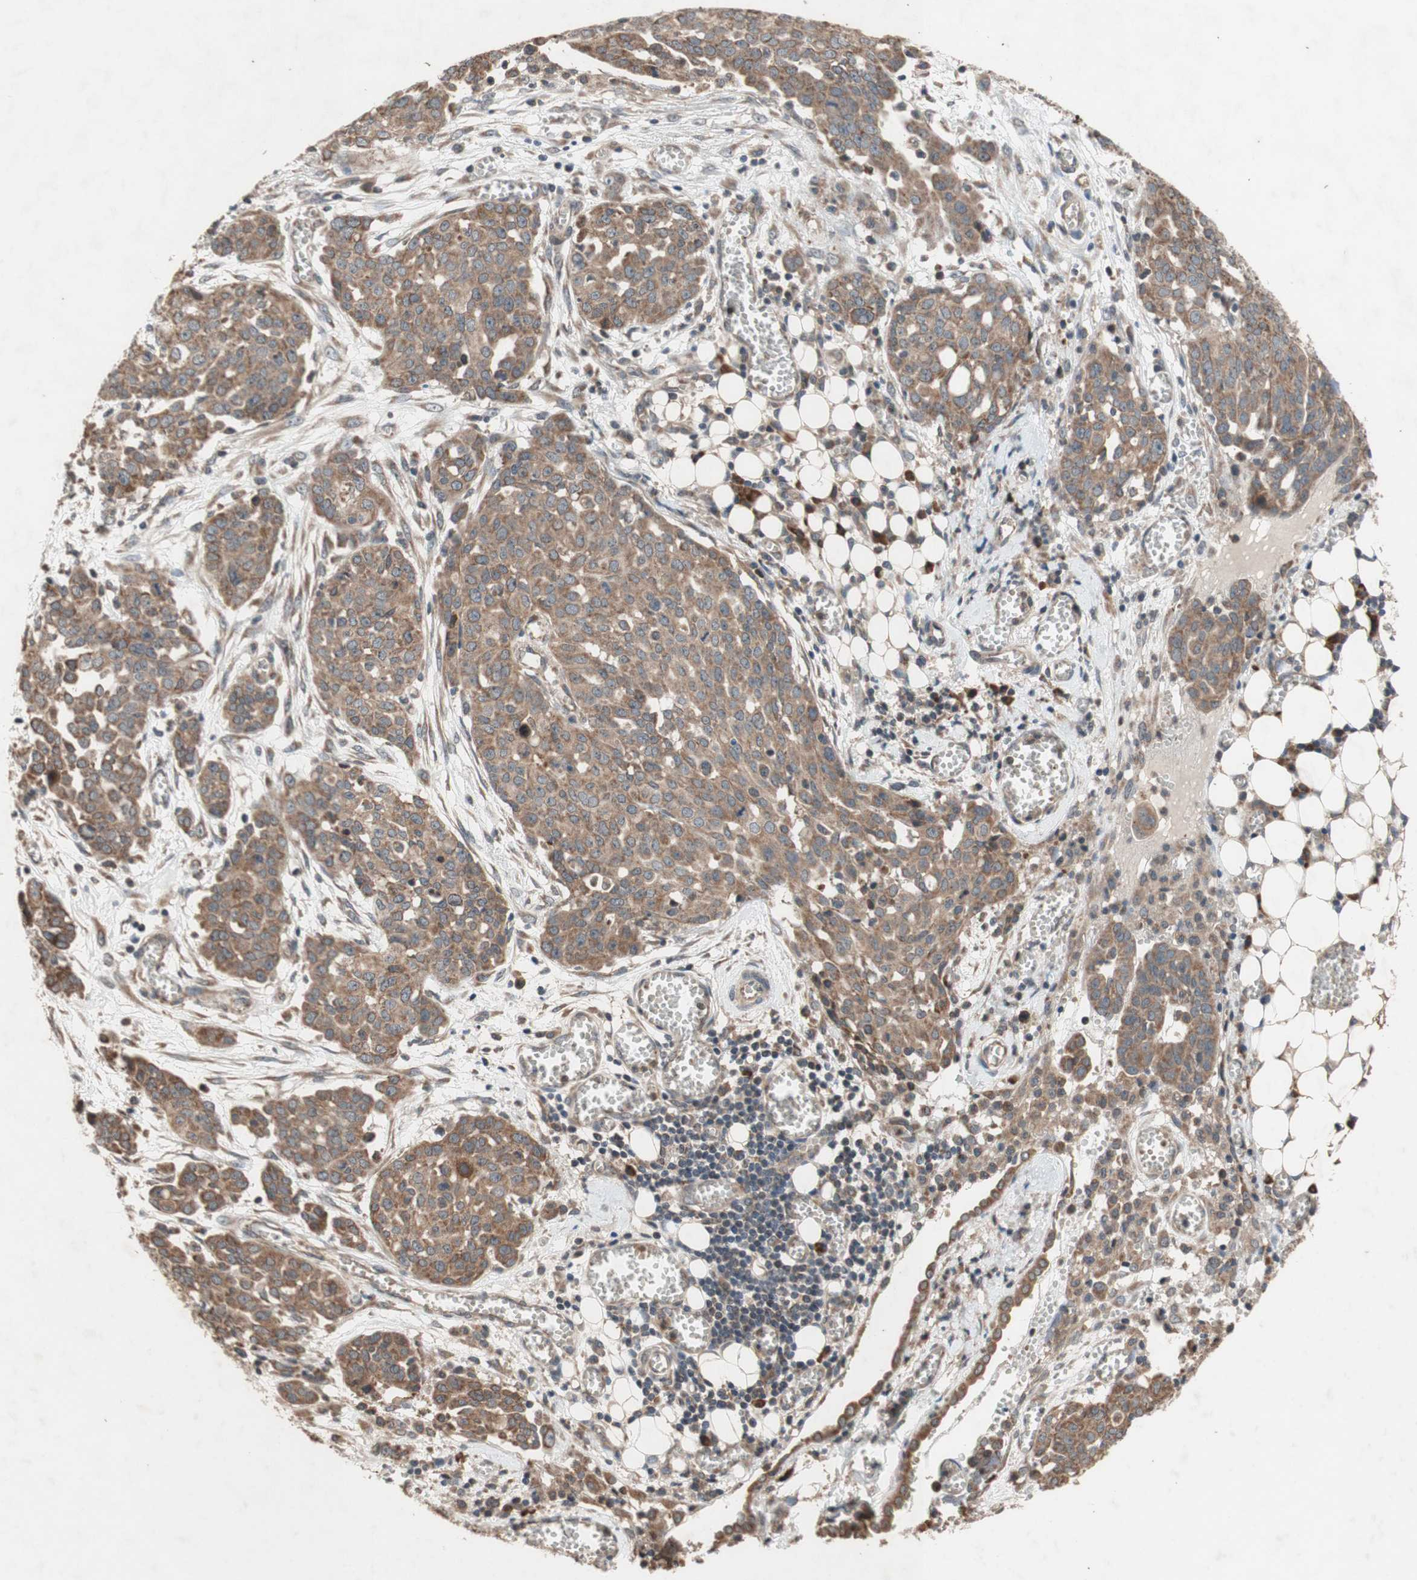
{"staining": {"intensity": "moderate", "quantity": ">75%", "location": "cytoplasmic/membranous"}, "tissue": "ovarian cancer", "cell_type": "Tumor cells", "image_type": "cancer", "snomed": [{"axis": "morphology", "description": "Cystadenocarcinoma, serous, NOS"}, {"axis": "topography", "description": "Soft tissue"}, {"axis": "topography", "description": "Ovary"}], "caption": "This is an image of immunohistochemistry staining of ovarian cancer (serous cystadenocarcinoma), which shows moderate positivity in the cytoplasmic/membranous of tumor cells.", "gene": "DDOST", "patient": {"sex": "female", "age": 57}}